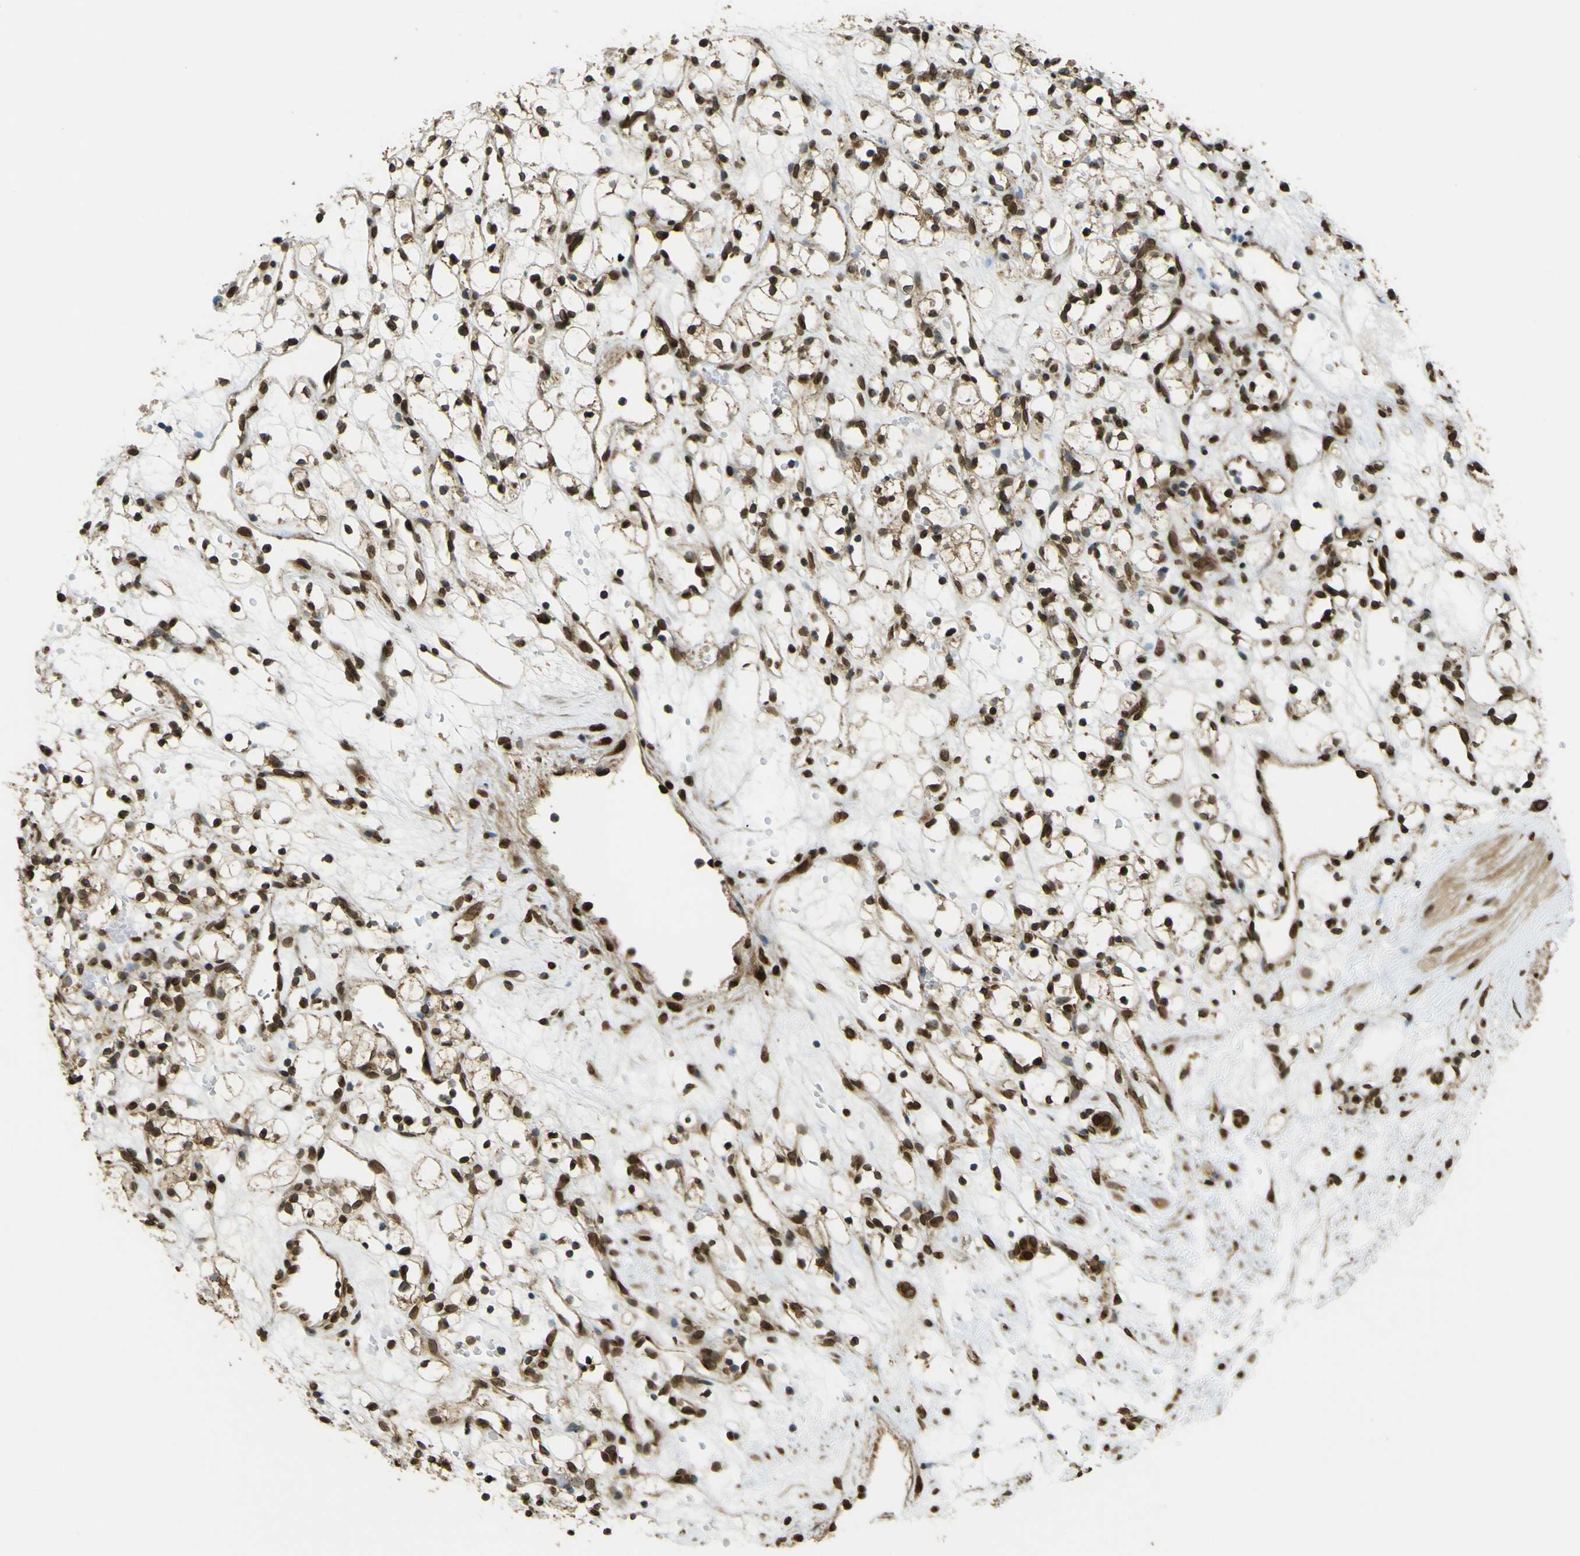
{"staining": {"intensity": "strong", "quantity": ">75%", "location": "cytoplasmic/membranous,nuclear"}, "tissue": "renal cancer", "cell_type": "Tumor cells", "image_type": "cancer", "snomed": [{"axis": "morphology", "description": "Adenocarcinoma, NOS"}, {"axis": "topography", "description": "Kidney"}], "caption": "A brown stain shows strong cytoplasmic/membranous and nuclear positivity of a protein in human renal cancer tumor cells.", "gene": "GALNT1", "patient": {"sex": "female", "age": 60}}